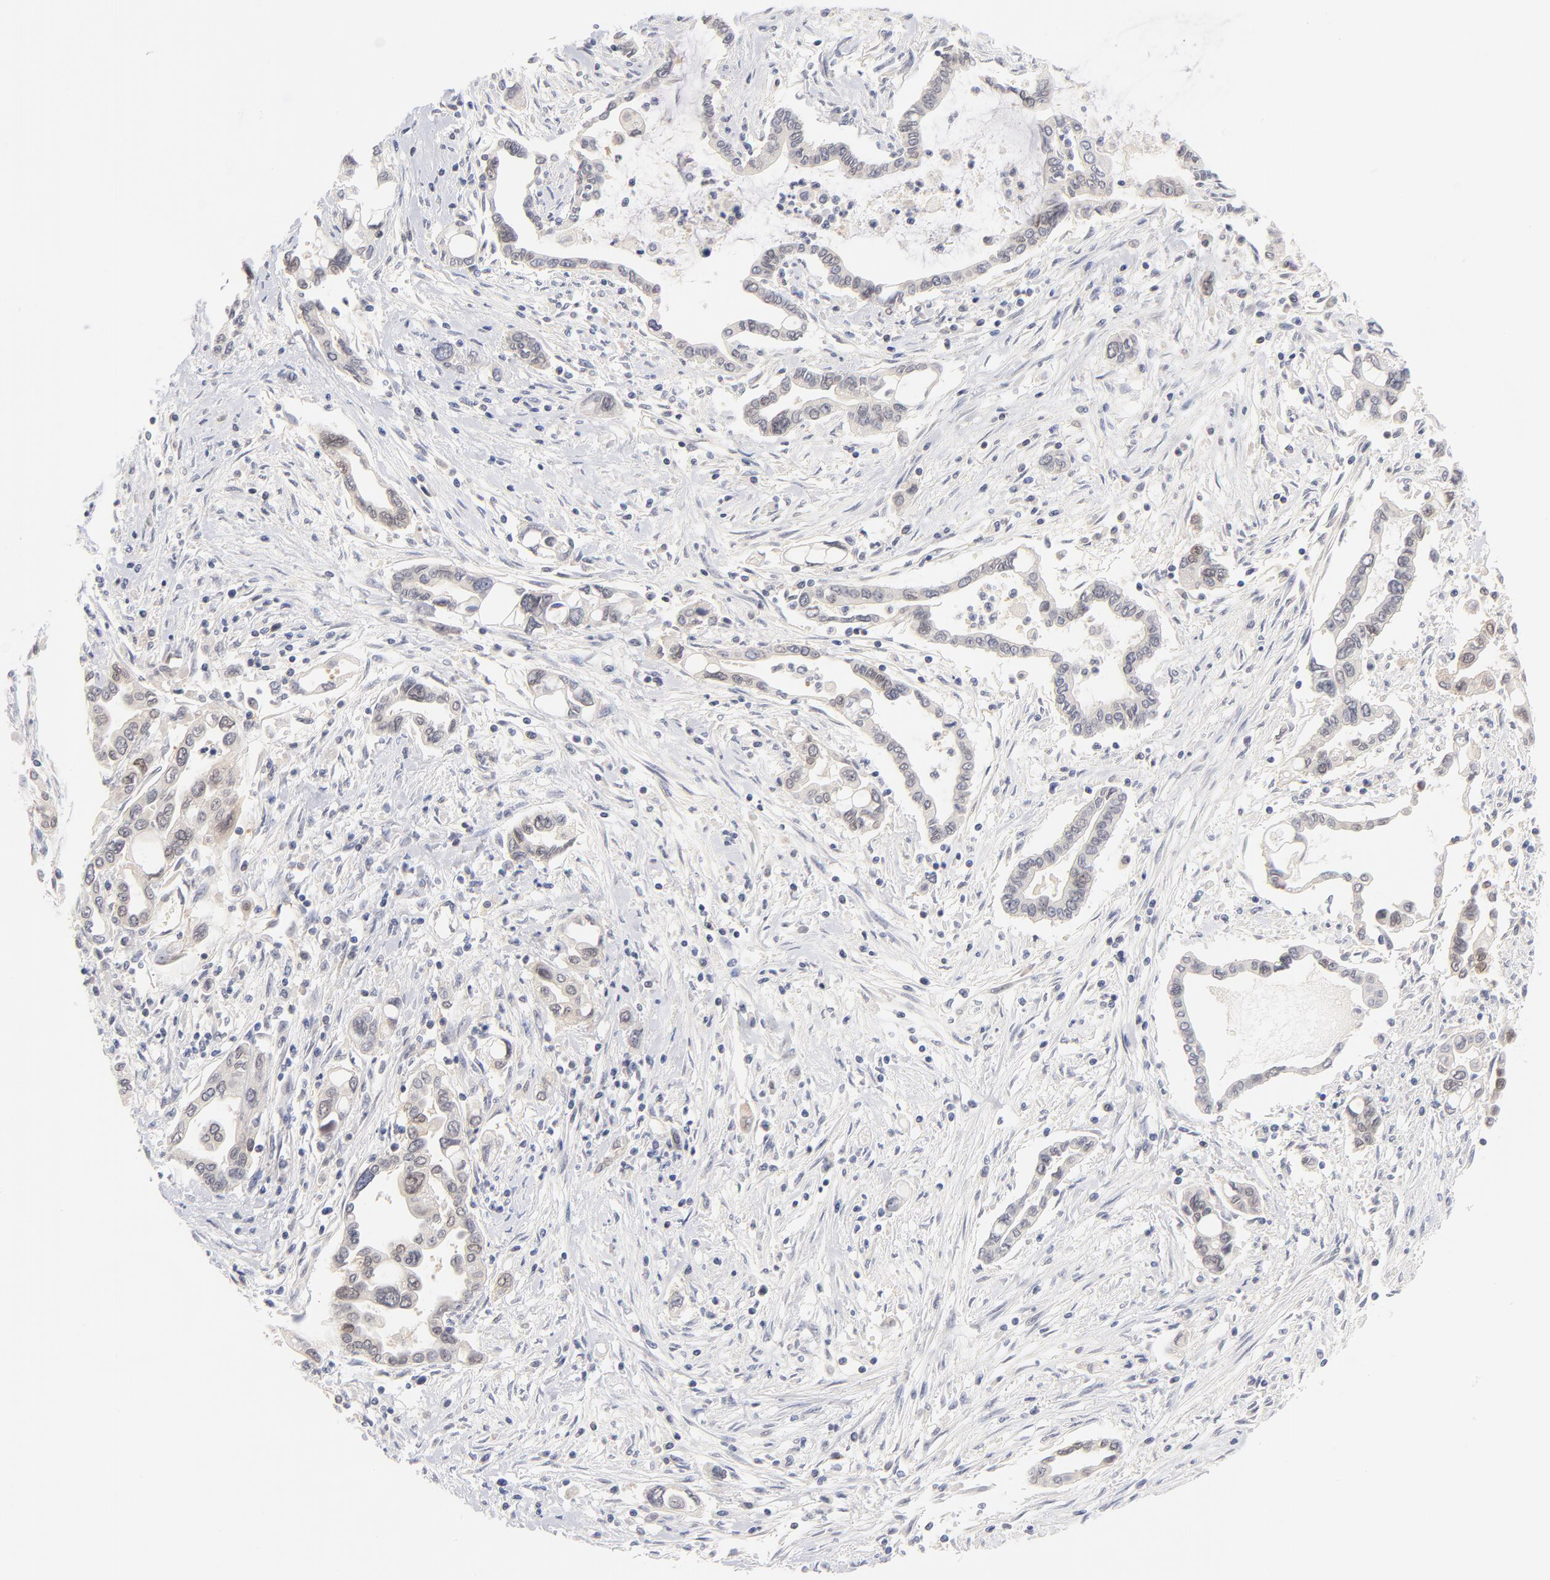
{"staining": {"intensity": "negative", "quantity": "none", "location": "none"}, "tissue": "pancreatic cancer", "cell_type": "Tumor cells", "image_type": "cancer", "snomed": [{"axis": "morphology", "description": "Adenocarcinoma, NOS"}, {"axis": "topography", "description": "Pancreas"}], "caption": "DAB (3,3'-diaminobenzidine) immunohistochemical staining of human adenocarcinoma (pancreatic) reveals no significant staining in tumor cells.", "gene": "CASP6", "patient": {"sex": "female", "age": 57}}